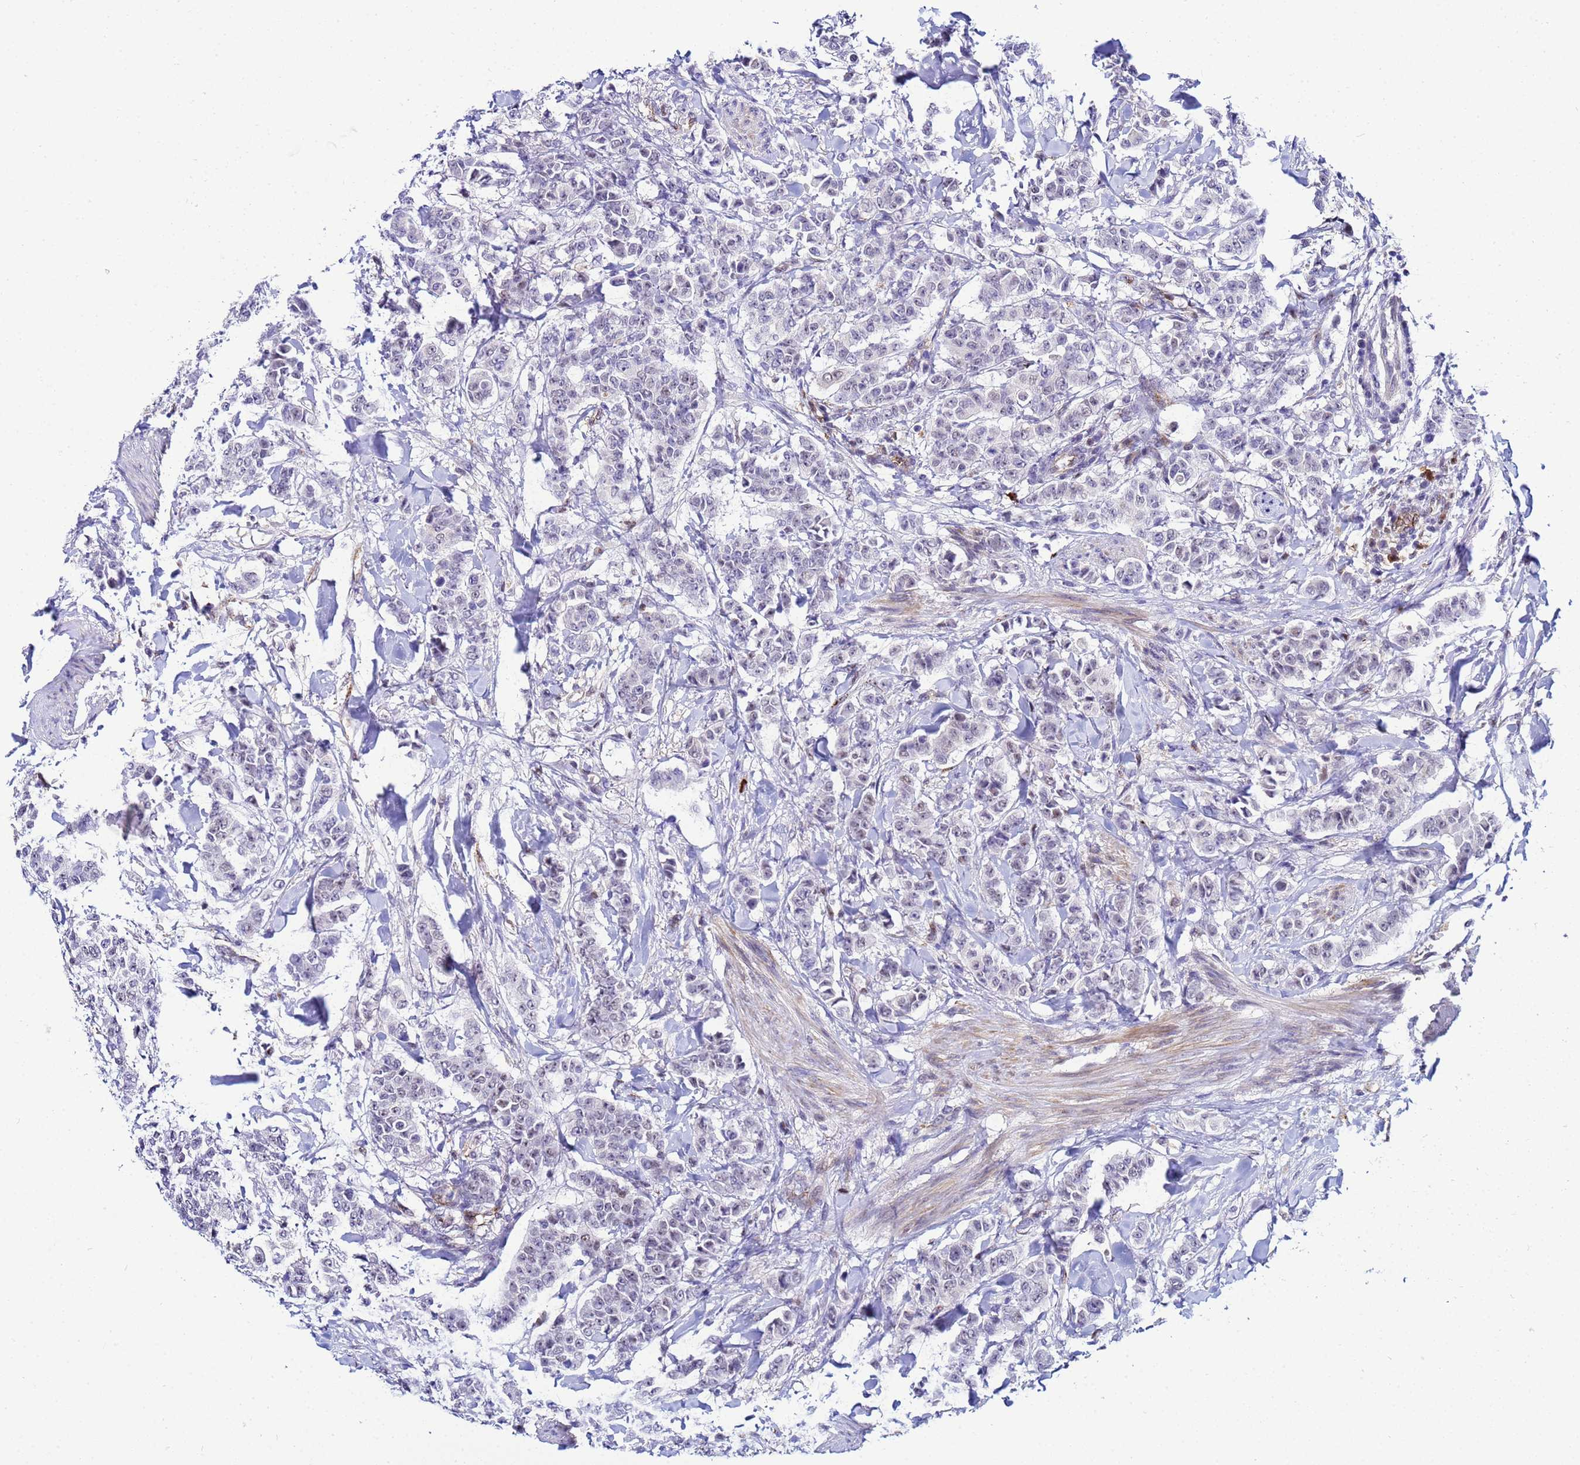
{"staining": {"intensity": "negative", "quantity": "none", "location": "none"}, "tissue": "breast cancer", "cell_type": "Tumor cells", "image_type": "cancer", "snomed": [{"axis": "morphology", "description": "Duct carcinoma"}, {"axis": "topography", "description": "Breast"}], "caption": "Breast cancer was stained to show a protein in brown. There is no significant expression in tumor cells.", "gene": "SLC25A37", "patient": {"sex": "female", "age": 40}}